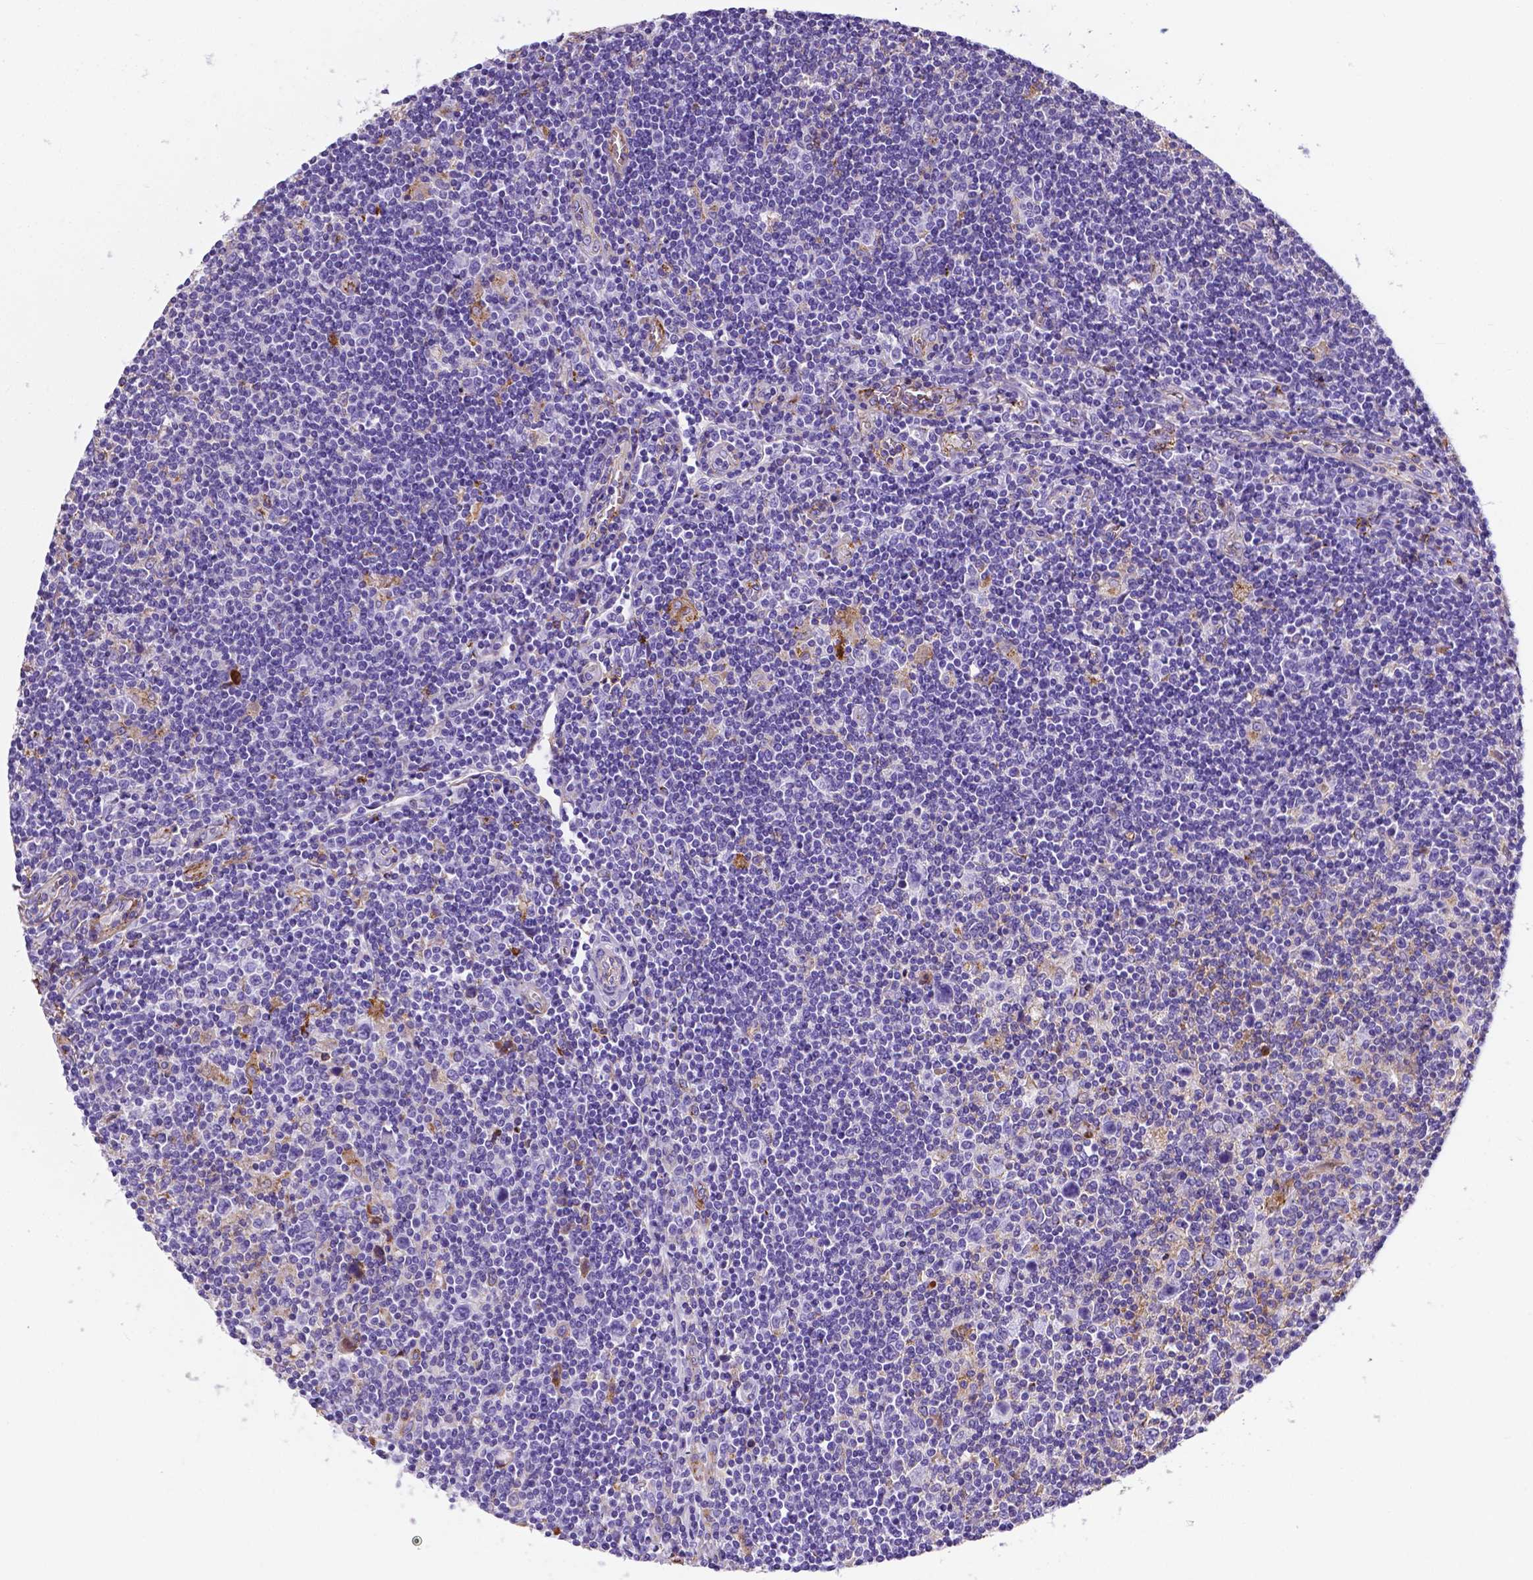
{"staining": {"intensity": "negative", "quantity": "none", "location": "none"}, "tissue": "lymphoma", "cell_type": "Tumor cells", "image_type": "cancer", "snomed": [{"axis": "morphology", "description": "Hodgkin's disease, NOS"}, {"axis": "topography", "description": "Lymph node"}], "caption": "Immunohistochemistry histopathology image of neoplastic tissue: human Hodgkin's disease stained with DAB (3,3'-diaminobenzidine) exhibits no significant protein positivity in tumor cells.", "gene": "APOE", "patient": {"sex": "male", "age": 40}}